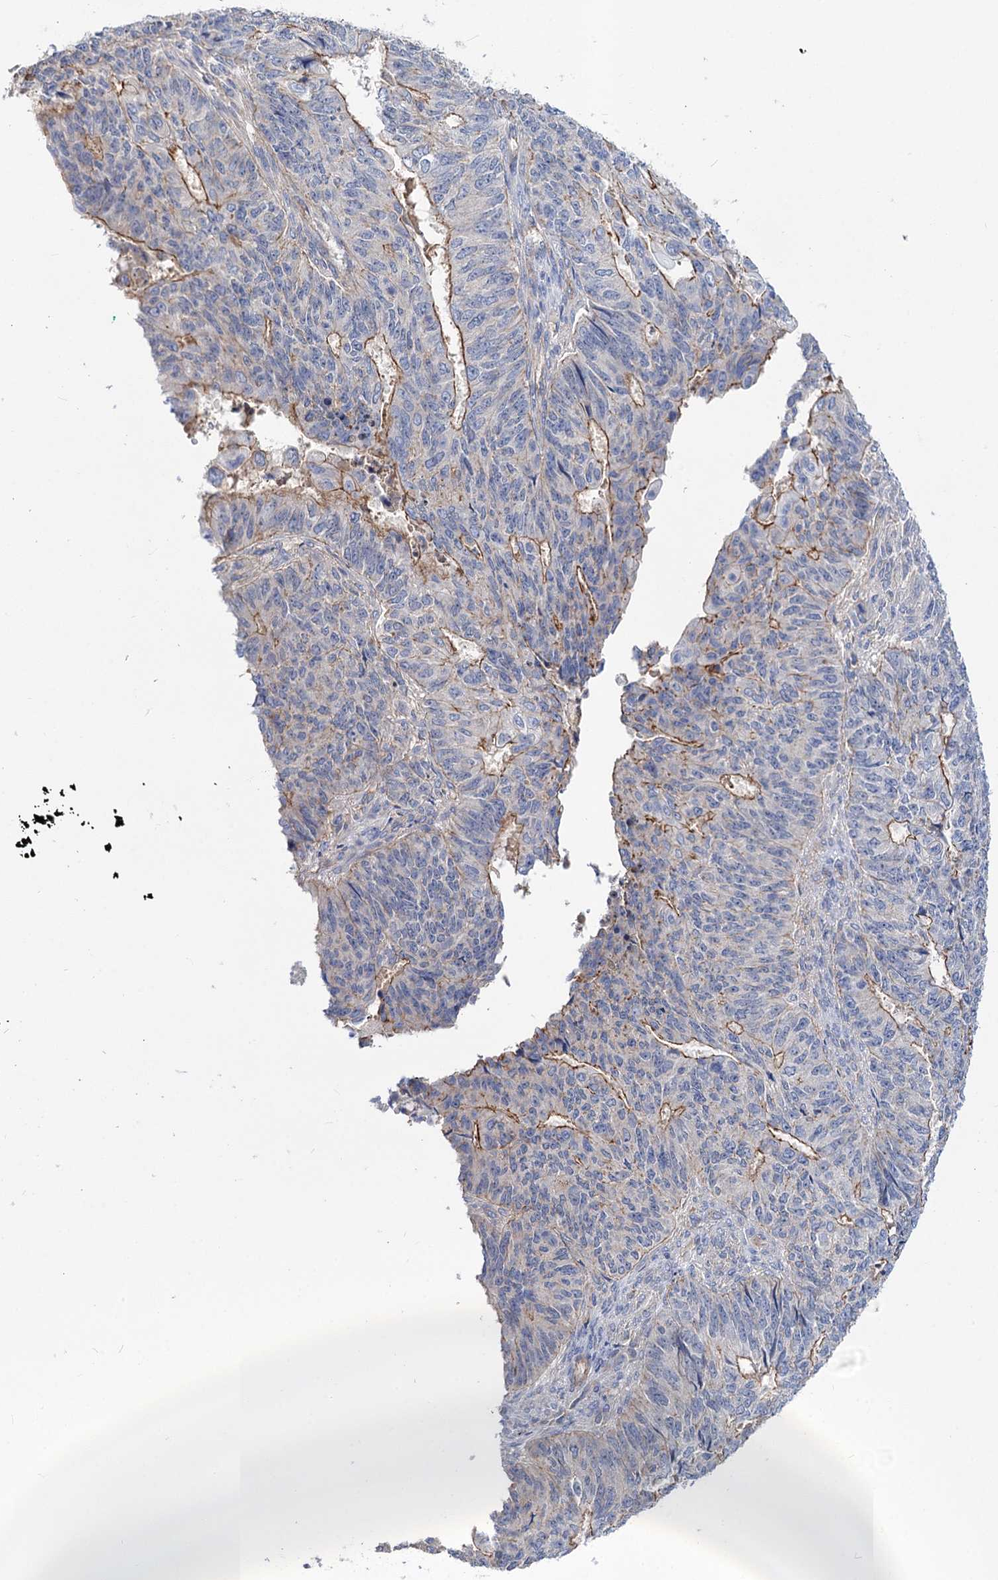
{"staining": {"intensity": "moderate", "quantity": "<25%", "location": "cytoplasmic/membranous"}, "tissue": "endometrial cancer", "cell_type": "Tumor cells", "image_type": "cancer", "snomed": [{"axis": "morphology", "description": "Adenocarcinoma, NOS"}, {"axis": "topography", "description": "Endometrium"}], "caption": "Adenocarcinoma (endometrial) stained with a protein marker demonstrates moderate staining in tumor cells.", "gene": "NUDCD2", "patient": {"sex": "female", "age": 32}}